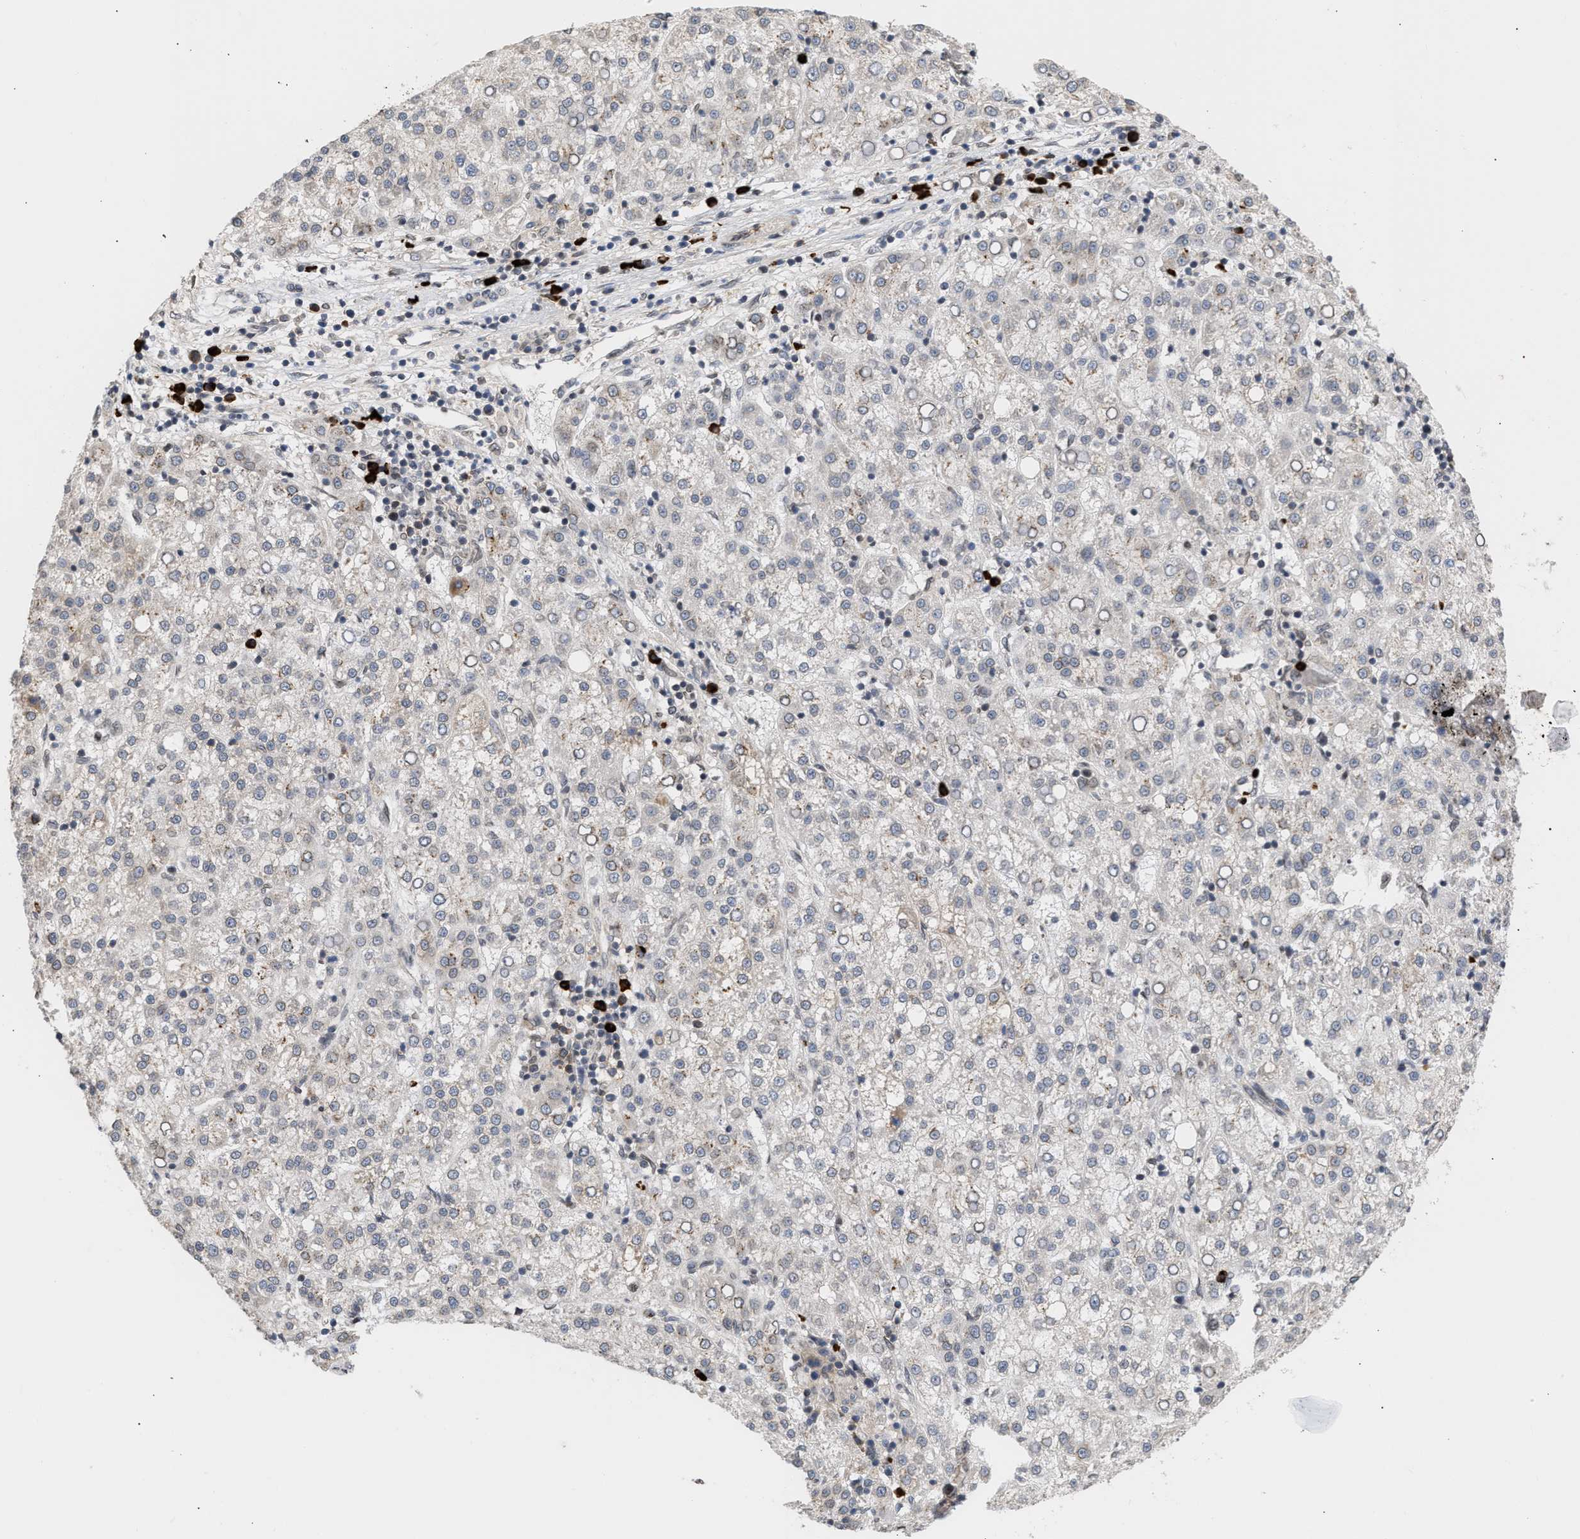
{"staining": {"intensity": "negative", "quantity": "none", "location": "none"}, "tissue": "liver cancer", "cell_type": "Tumor cells", "image_type": "cancer", "snomed": [{"axis": "morphology", "description": "Carcinoma, Hepatocellular, NOS"}, {"axis": "topography", "description": "Liver"}], "caption": "Immunohistochemistry of hepatocellular carcinoma (liver) demonstrates no expression in tumor cells.", "gene": "NUP62", "patient": {"sex": "female", "age": 58}}